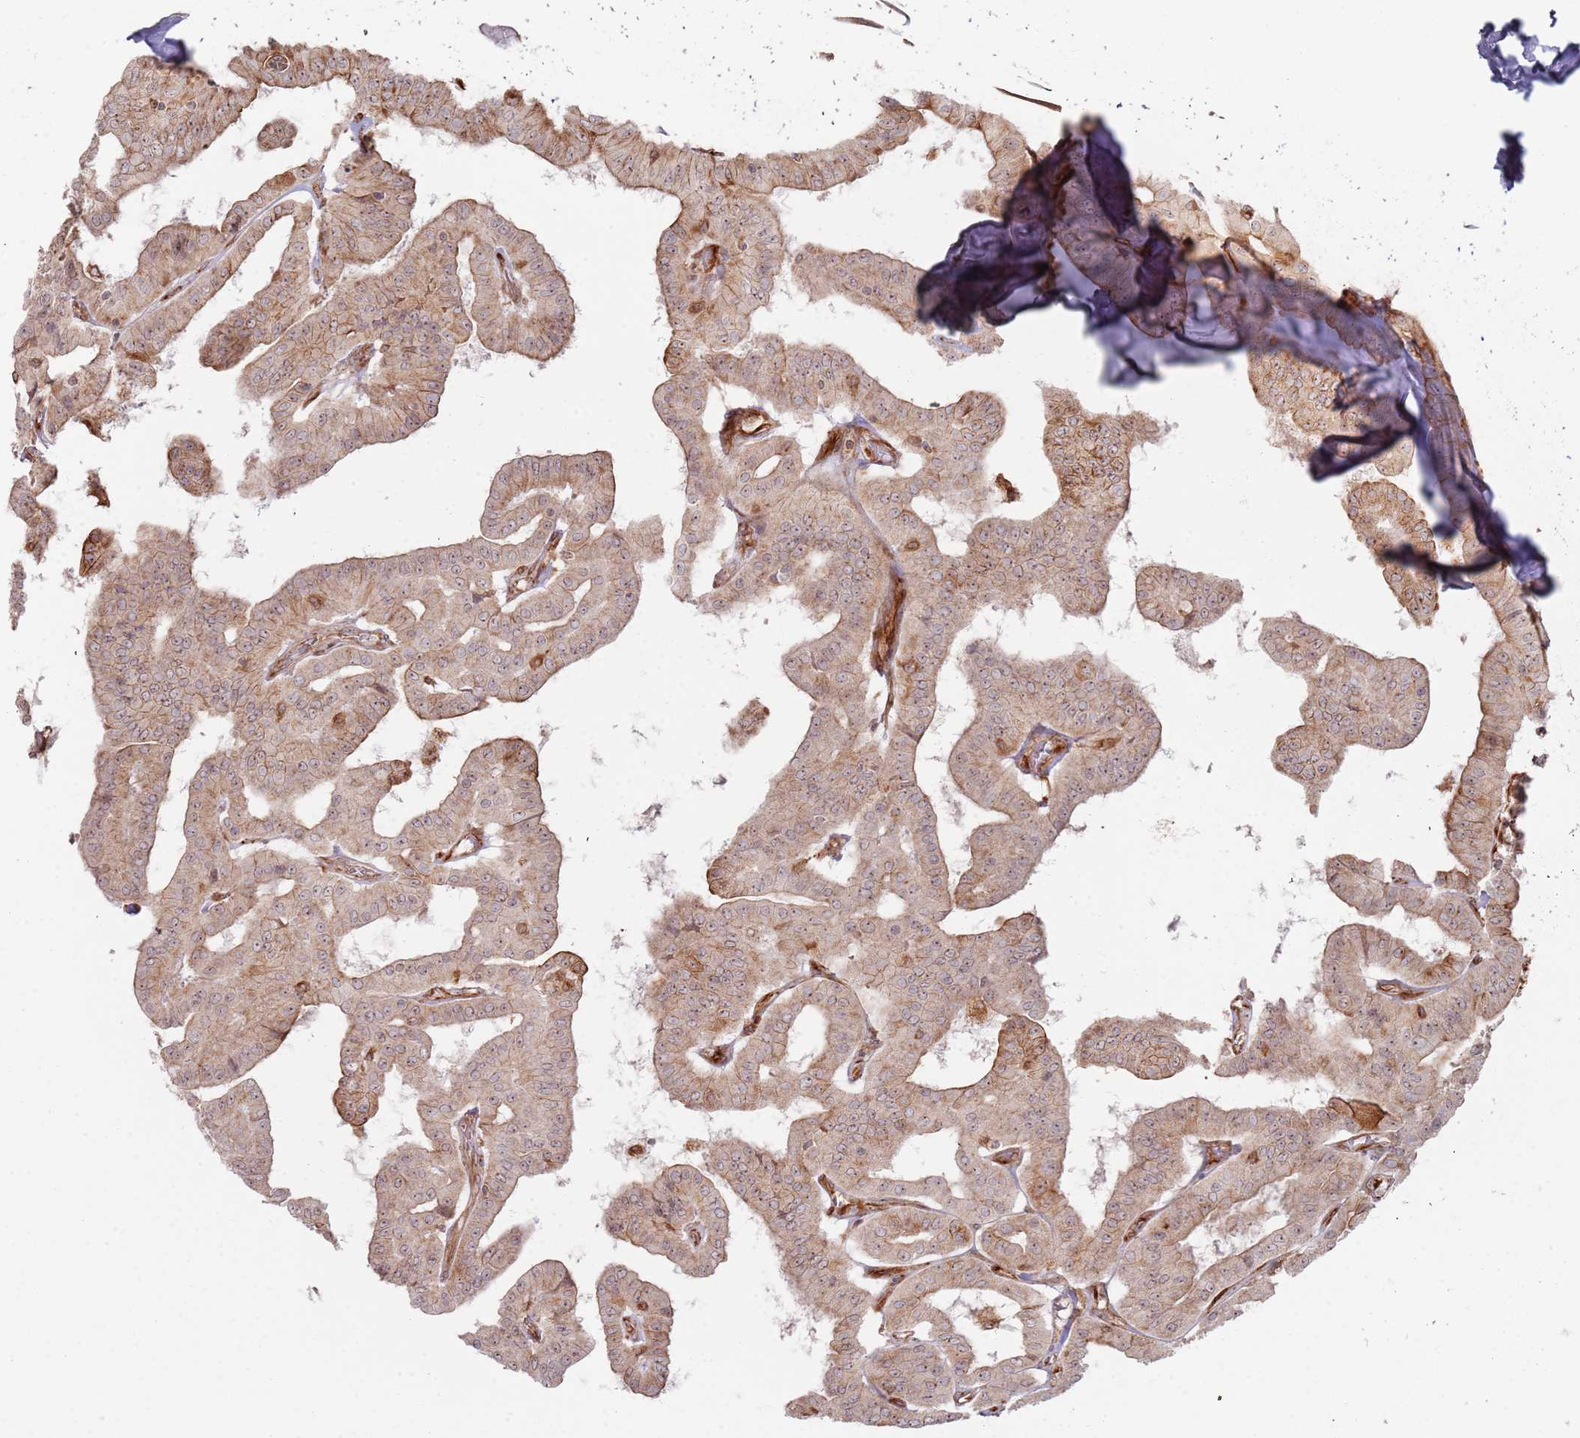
{"staining": {"intensity": "moderate", "quantity": "<25%", "location": "cytoplasmic/membranous"}, "tissue": "thyroid cancer", "cell_type": "Tumor cells", "image_type": "cancer", "snomed": [{"axis": "morphology", "description": "Papillary adenocarcinoma, NOS"}, {"axis": "topography", "description": "Thyroid gland"}], "caption": "Protein analysis of papillary adenocarcinoma (thyroid) tissue shows moderate cytoplasmic/membranous expression in approximately <25% of tumor cells. Immunohistochemistry stains the protein in brown and the nuclei are stained blue.", "gene": "PHF21A", "patient": {"sex": "female", "age": 59}}